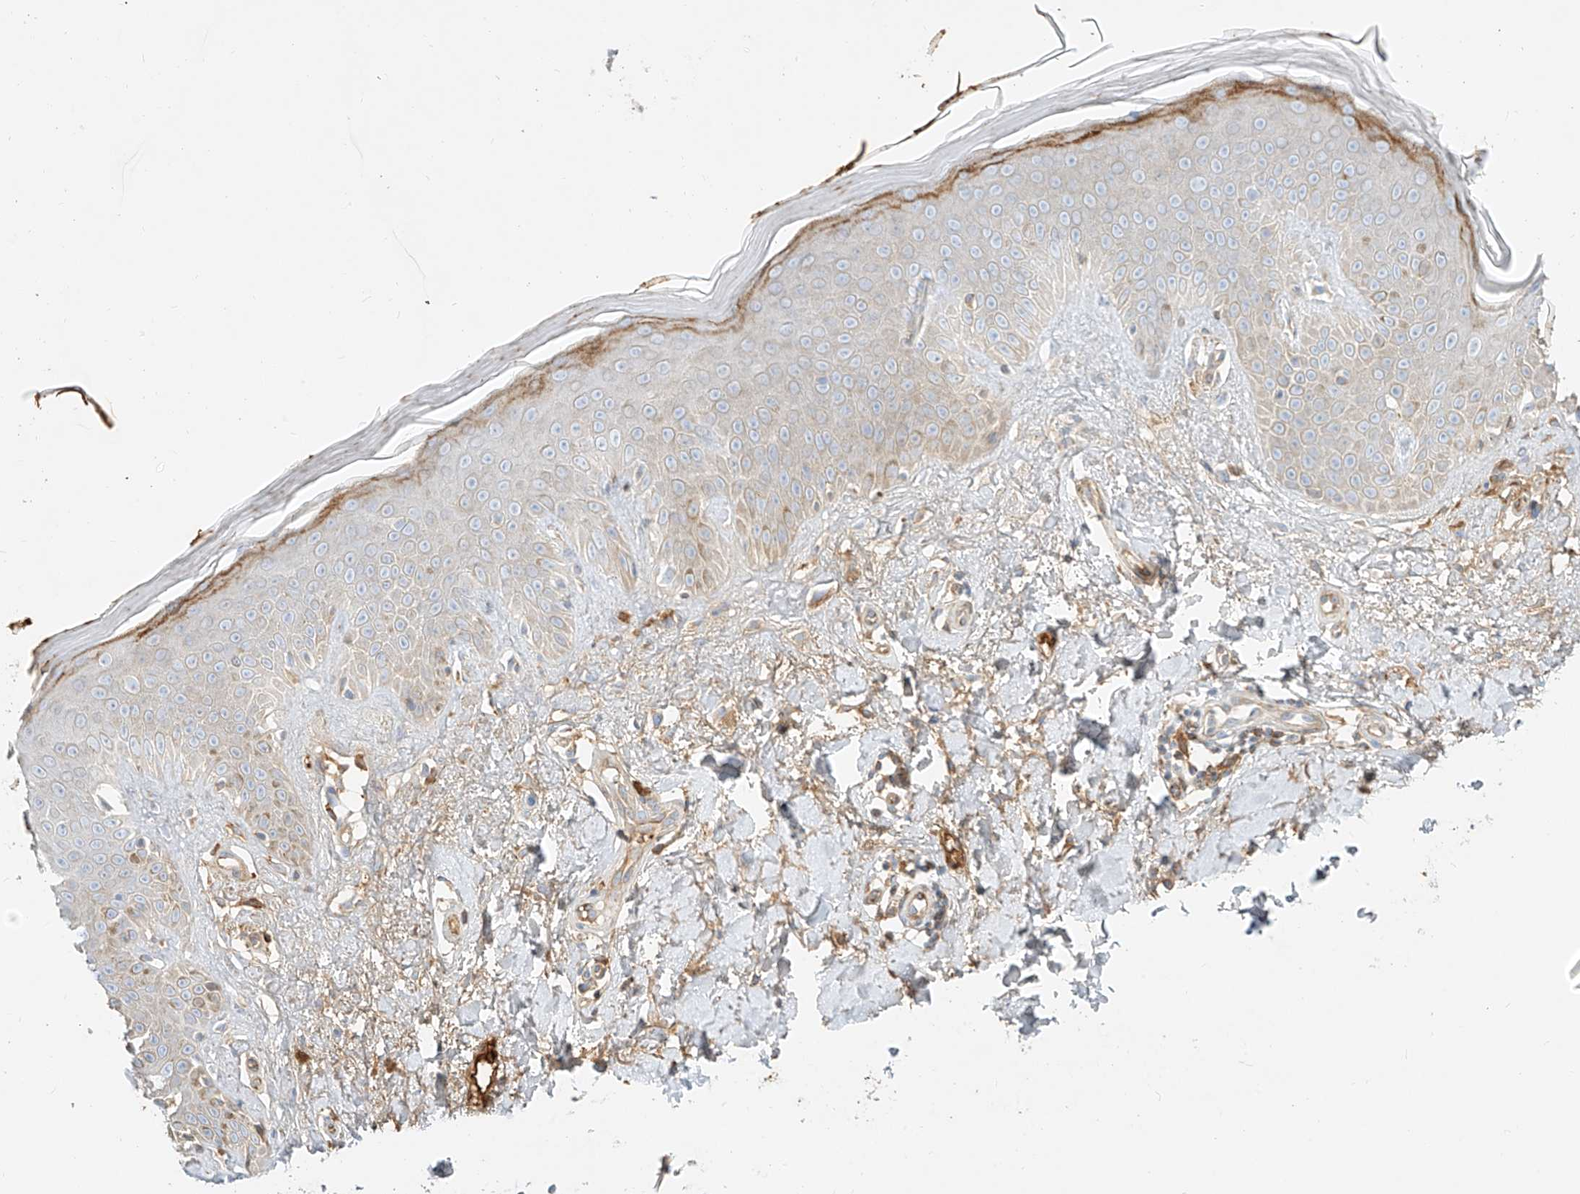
{"staining": {"intensity": "weak", "quantity": "25%-75%", "location": "cytoplasmic/membranous"}, "tissue": "skin", "cell_type": "Fibroblasts", "image_type": "normal", "snomed": [{"axis": "morphology", "description": "Normal tissue, NOS"}, {"axis": "topography", "description": "Skin"}], "caption": "Weak cytoplasmic/membranous staining is present in about 25%-75% of fibroblasts in benign skin. (brown staining indicates protein expression, while blue staining denotes nuclei).", "gene": "OCSTAMP", "patient": {"sex": "female", "age": 64}}